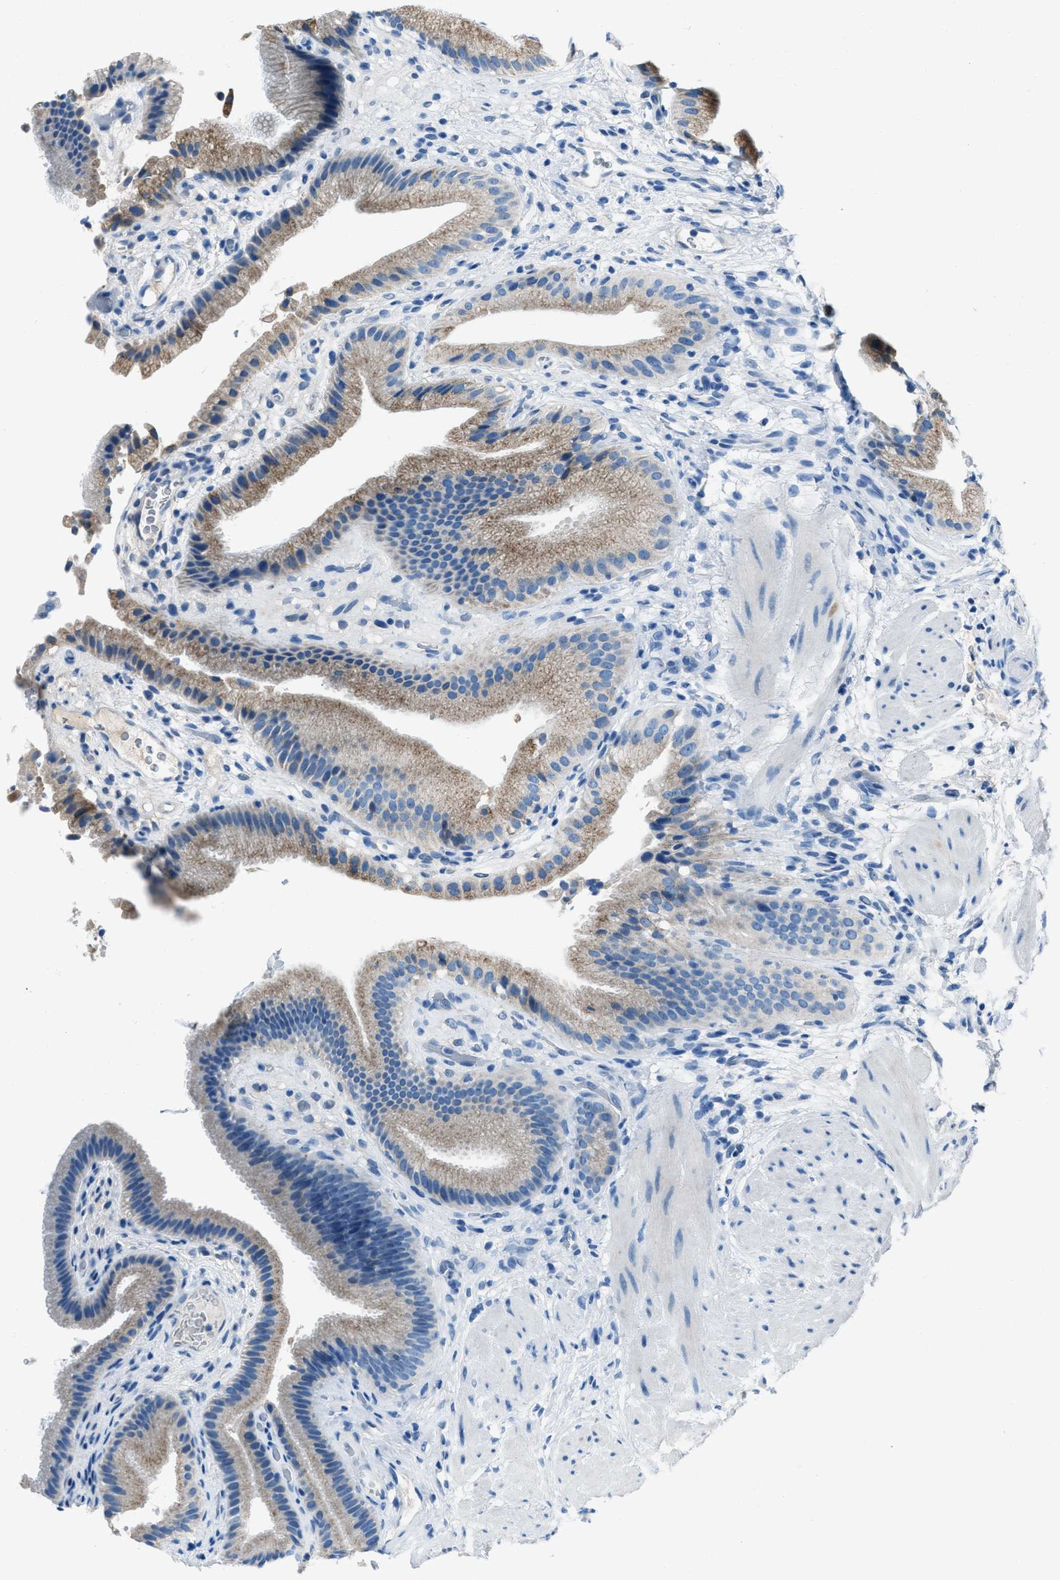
{"staining": {"intensity": "moderate", "quantity": ">75%", "location": "cytoplasmic/membranous"}, "tissue": "gallbladder", "cell_type": "Glandular cells", "image_type": "normal", "snomed": [{"axis": "morphology", "description": "Normal tissue, NOS"}, {"axis": "topography", "description": "Gallbladder"}], "caption": "Immunohistochemistry (DAB (3,3'-diaminobenzidine)) staining of benign gallbladder displays moderate cytoplasmic/membranous protein staining in about >75% of glandular cells.", "gene": "AMACR", "patient": {"sex": "male", "age": 49}}